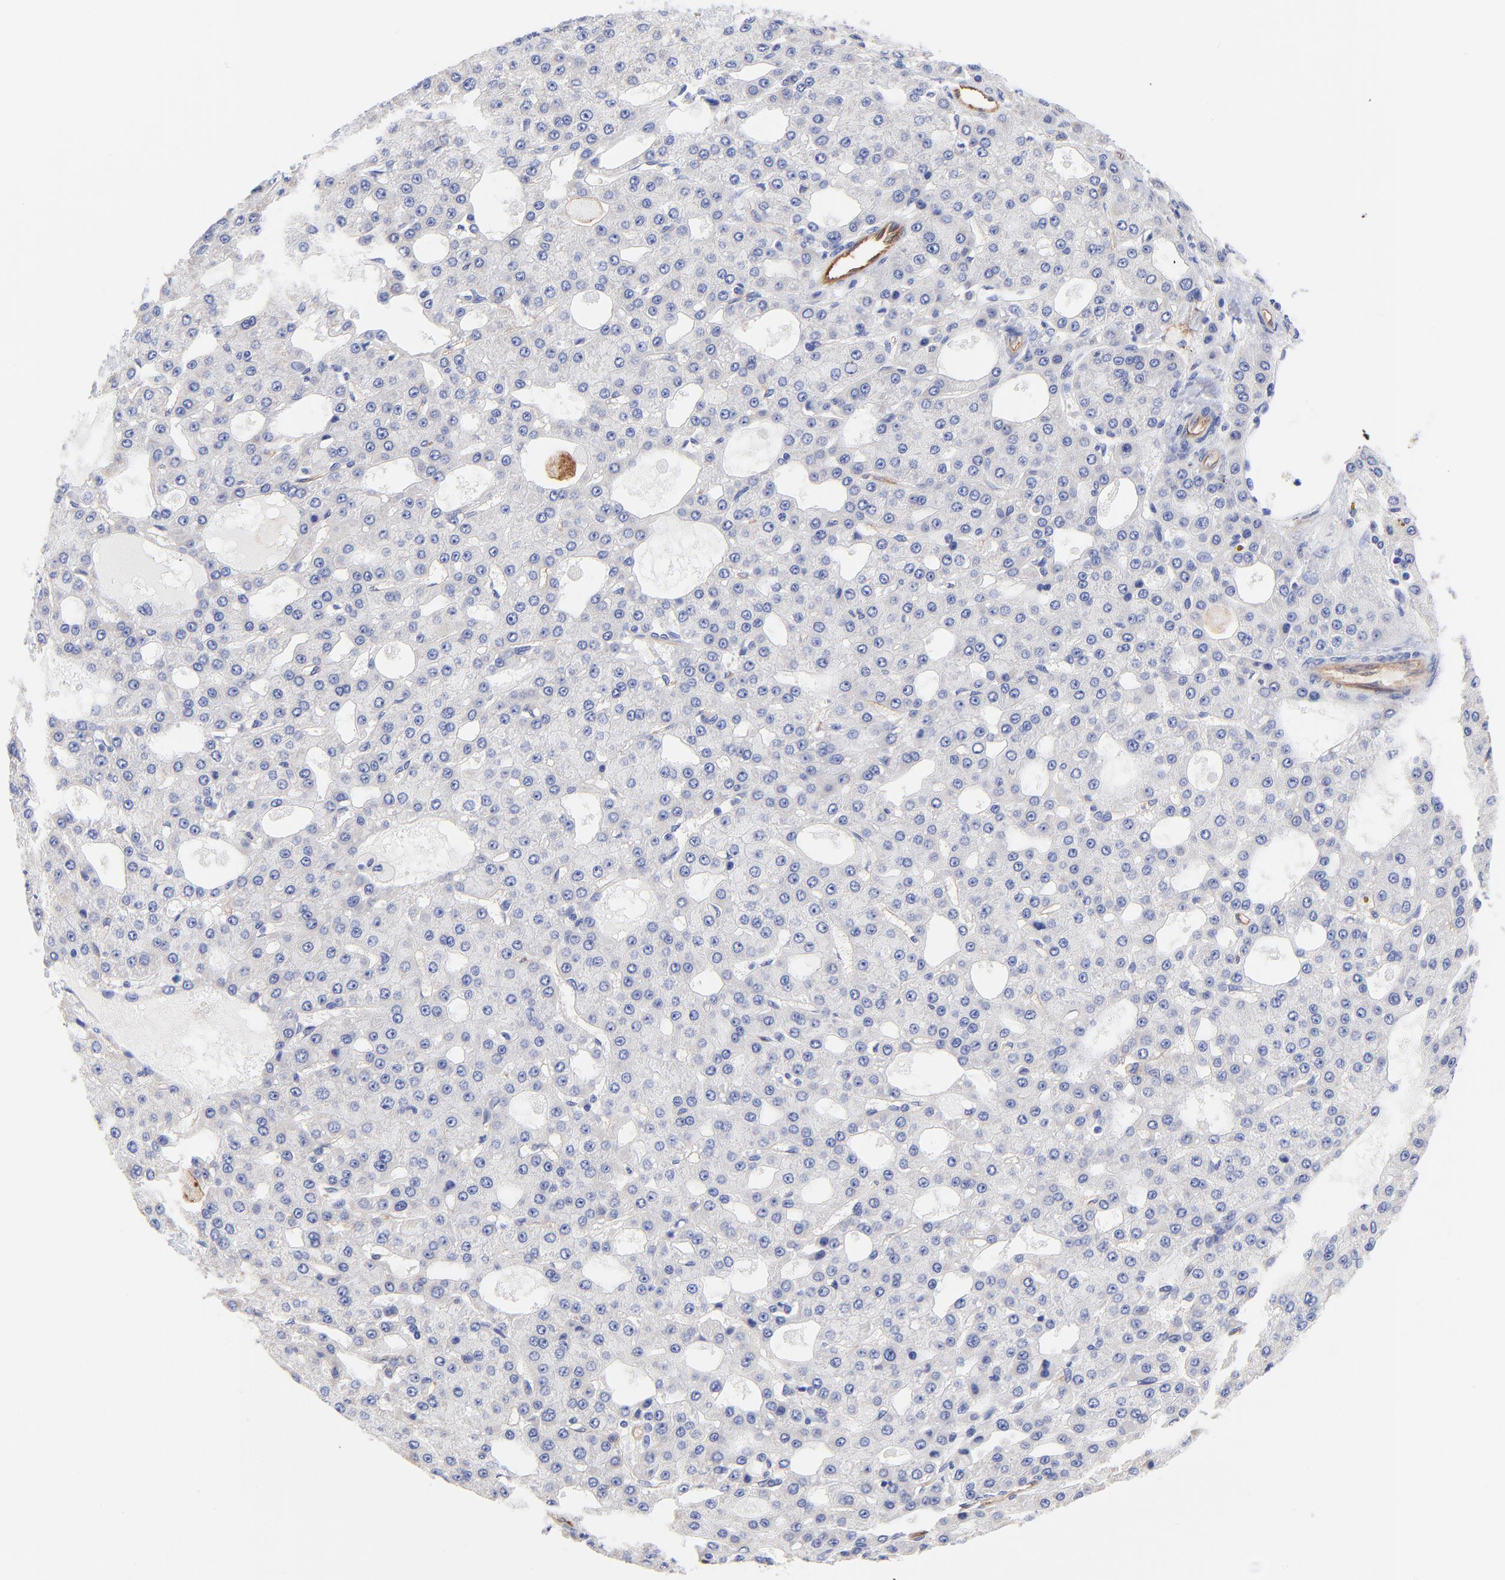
{"staining": {"intensity": "negative", "quantity": "none", "location": "none"}, "tissue": "liver cancer", "cell_type": "Tumor cells", "image_type": "cancer", "snomed": [{"axis": "morphology", "description": "Carcinoma, Hepatocellular, NOS"}, {"axis": "topography", "description": "Liver"}], "caption": "There is no significant staining in tumor cells of liver cancer.", "gene": "SLC44A2", "patient": {"sex": "male", "age": 47}}